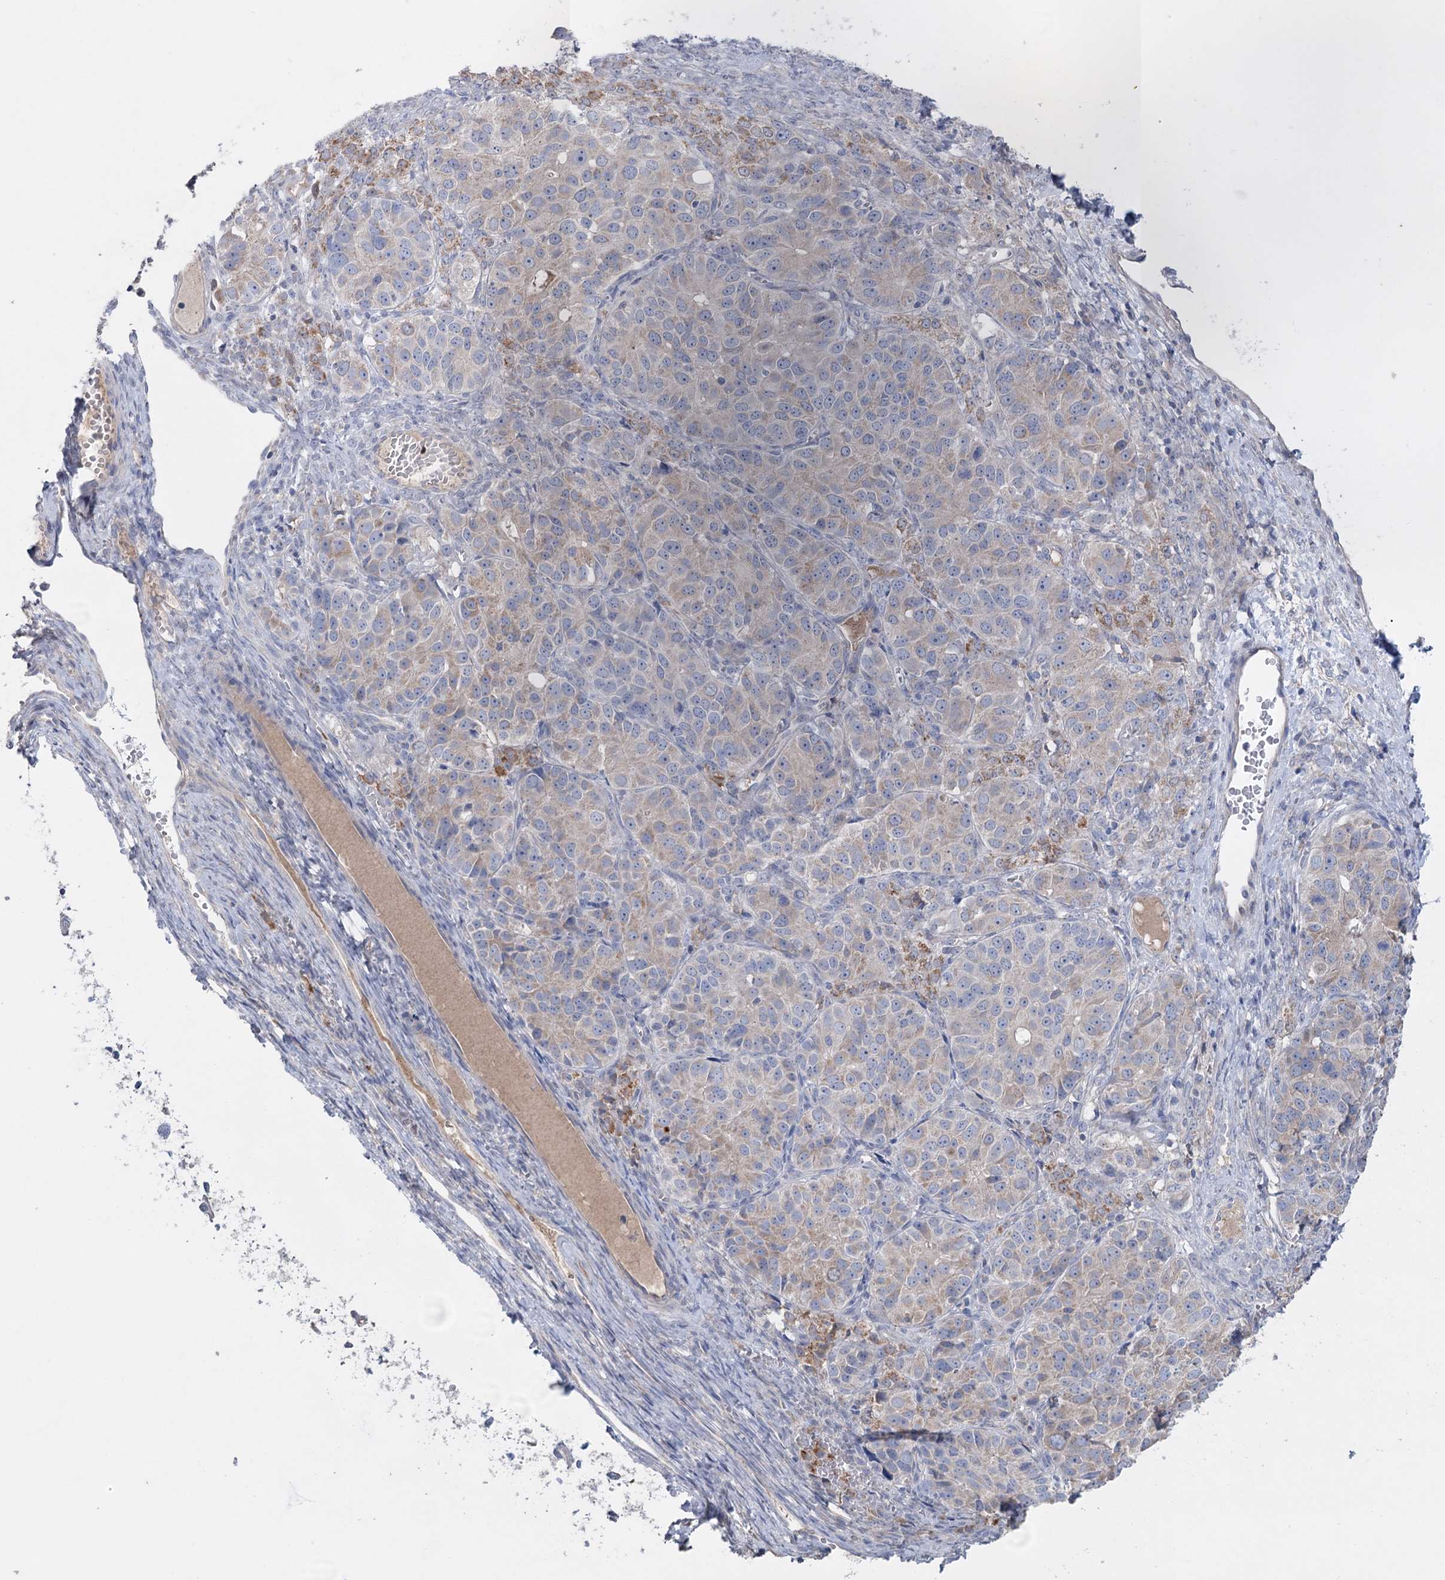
{"staining": {"intensity": "weak", "quantity": "<25%", "location": "cytoplasmic/membranous"}, "tissue": "ovarian cancer", "cell_type": "Tumor cells", "image_type": "cancer", "snomed": [{"axis": "morphology", "description": "Carcinoma, endometroid"}, {"axis": "topography", "description": "Ovary"}], "caption": "This is an immunohistochemistry (IHC) photomicrograph of ovarian endometroid carcinoma. There is no staining in tumor cells.", "gene": "MTCH2", "patient": {"sex": "female", "age": 51}}